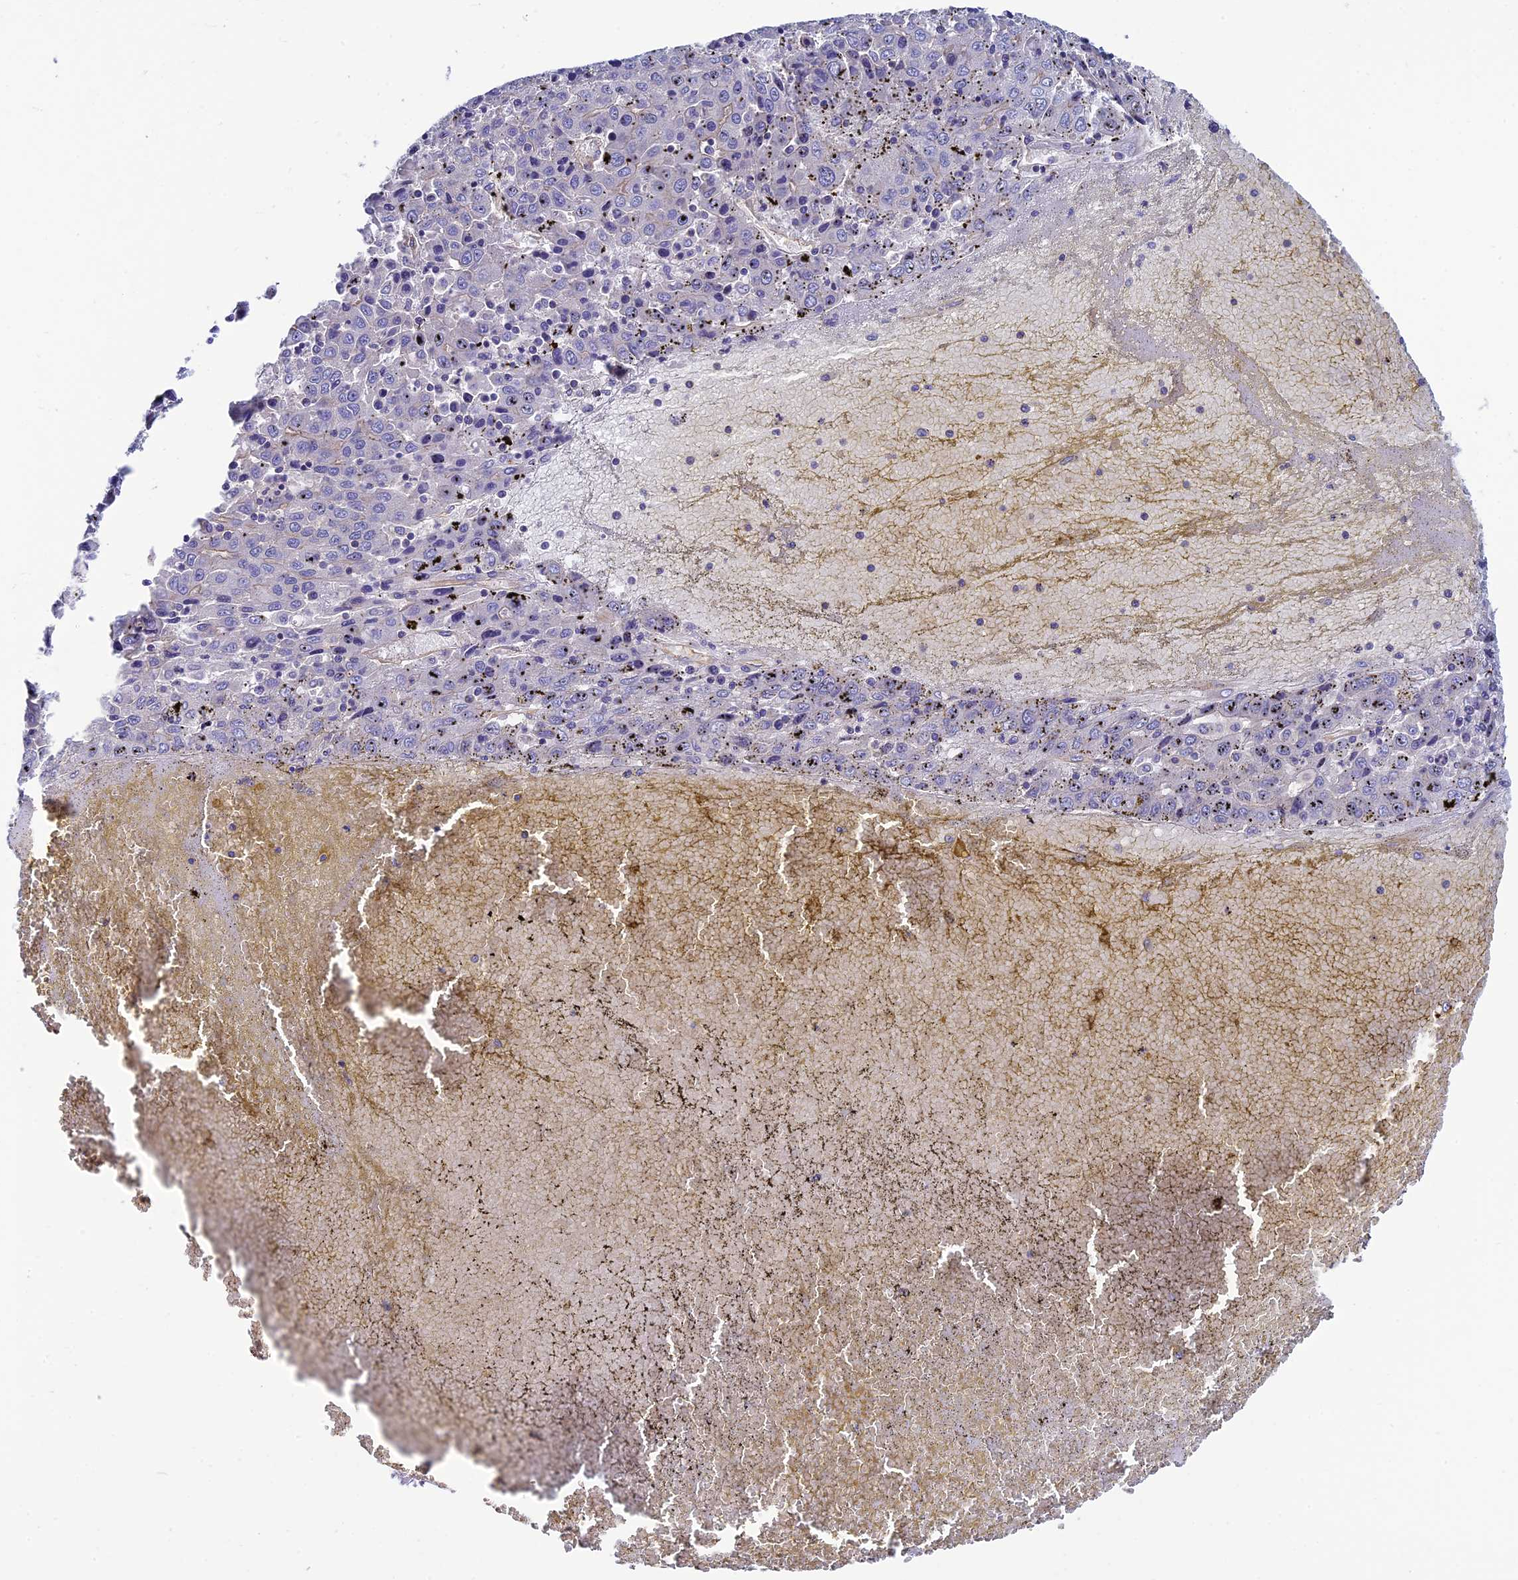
{"staining": {"intensity": "negative", "quantity": "none", "location": "none"}, "tissue": "liver cancer", "cell_type": "Tumor cells", "image_type": "cancer", "snomed": [{"axis": "morphology", "description": "Carcinoma, Hepatocellular, NOS"}, {"axis": "topography", "description": "Liver"}], "caption": "Immunohistochemical staining of liver cancer reveals no significant expression in tumor cells.", "gene": "PPFIA3", "patient": {"sex": "female", "age": 53}}